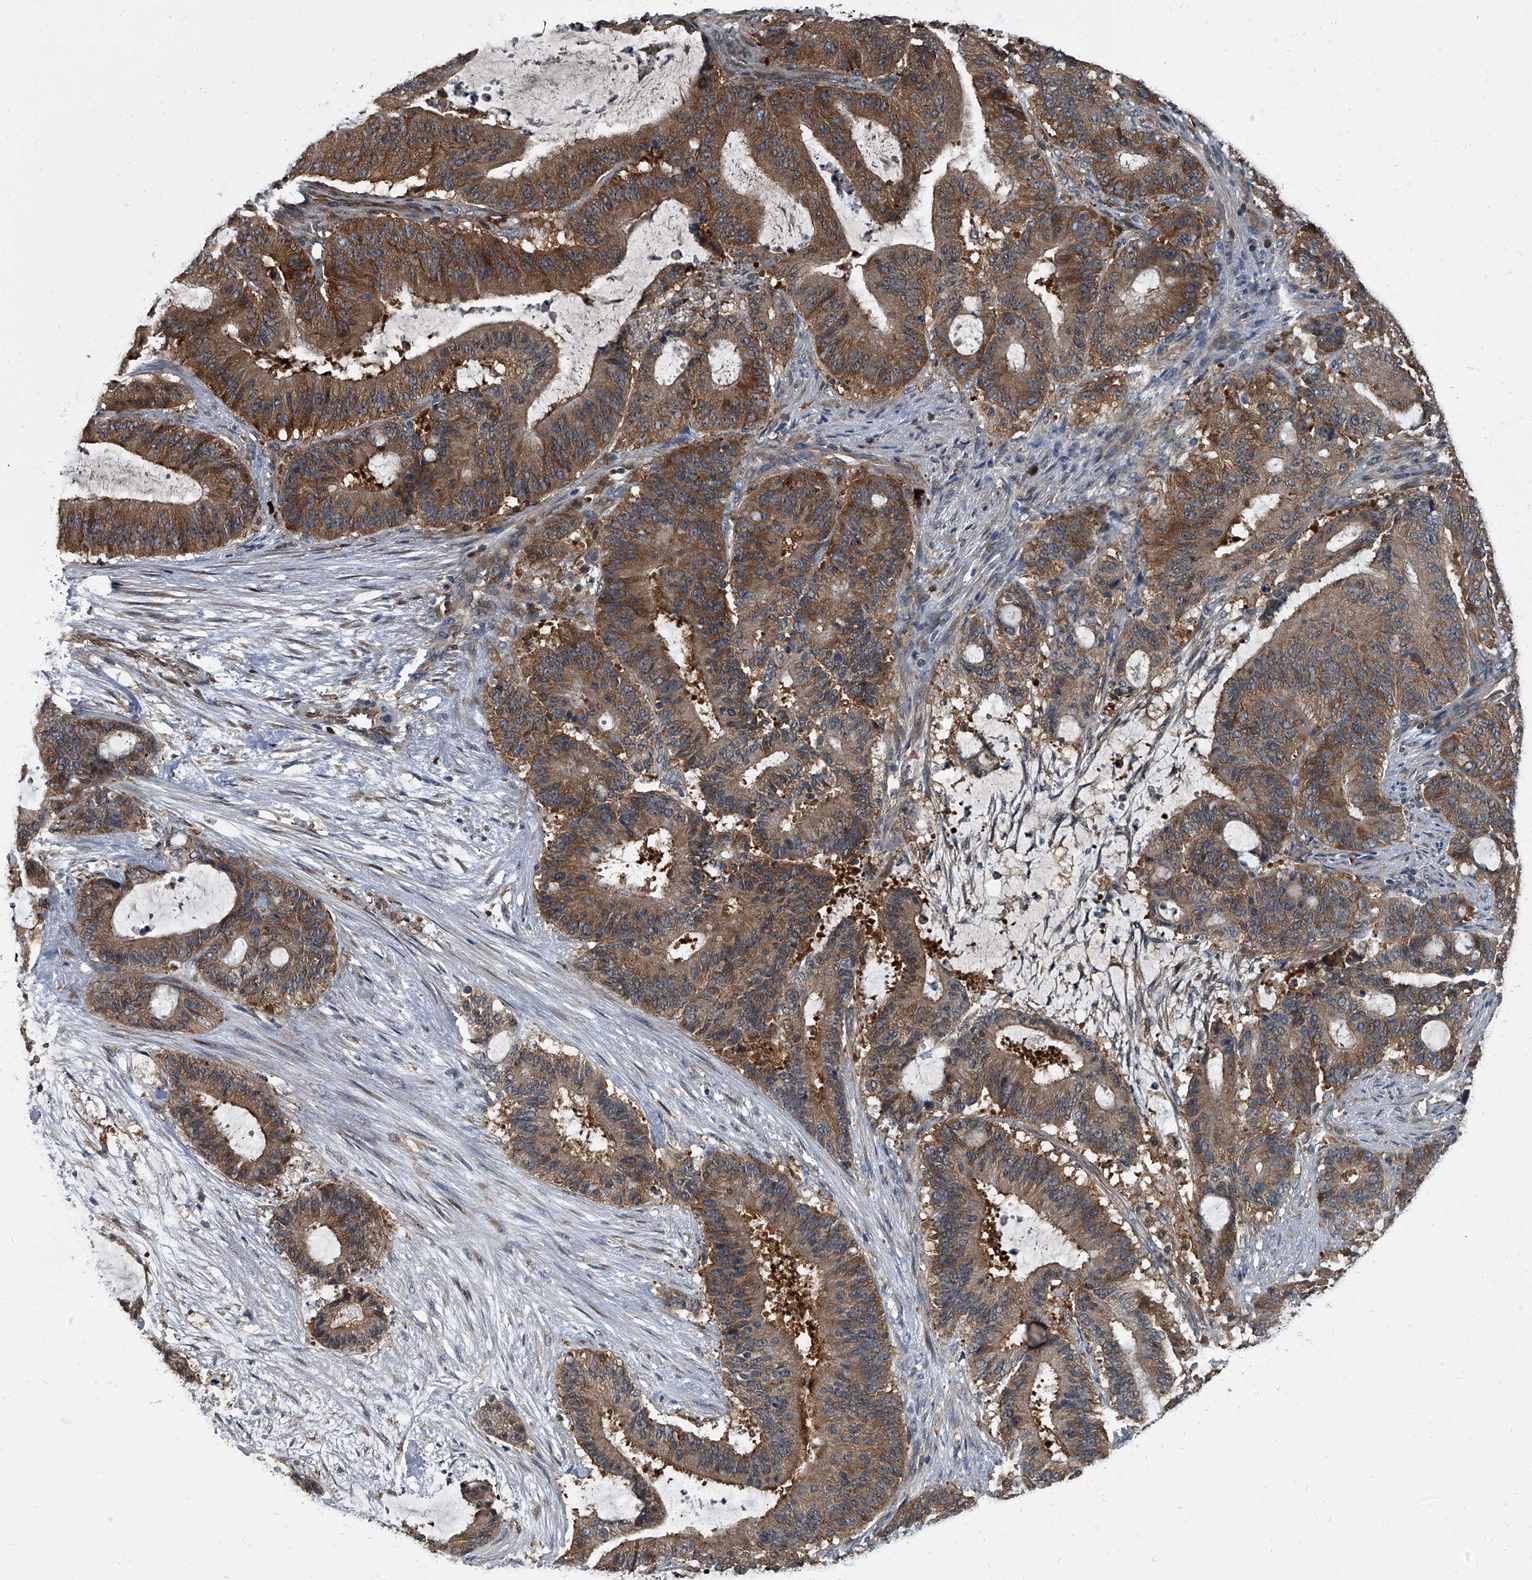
{"staining": {"intensity": "moderate", "quantity": ">75%", "location": "cytoplasmic/membranous"}, "tissue": "liver cancer", "cell_type": "Tumor cells", "image_type": "cancer", "snomed": [{"axis": "morphology", "description": "Normal tissue, NOS"}, {"axis": "morphology", "description": "Cholangiocarcinoma"}, {"axis": "topography", "description": "Liver"}, {"axis": "topography", "description": "Peripheral nerve tissue"}], "caption": "Liver cancer (cholangiocarcinoma) stained for a protein shows moderate cytoplasmic/membranous positivity in tumor cells.", "gene": "CDV3", "patient": {"sex": "female", "age": 73}}